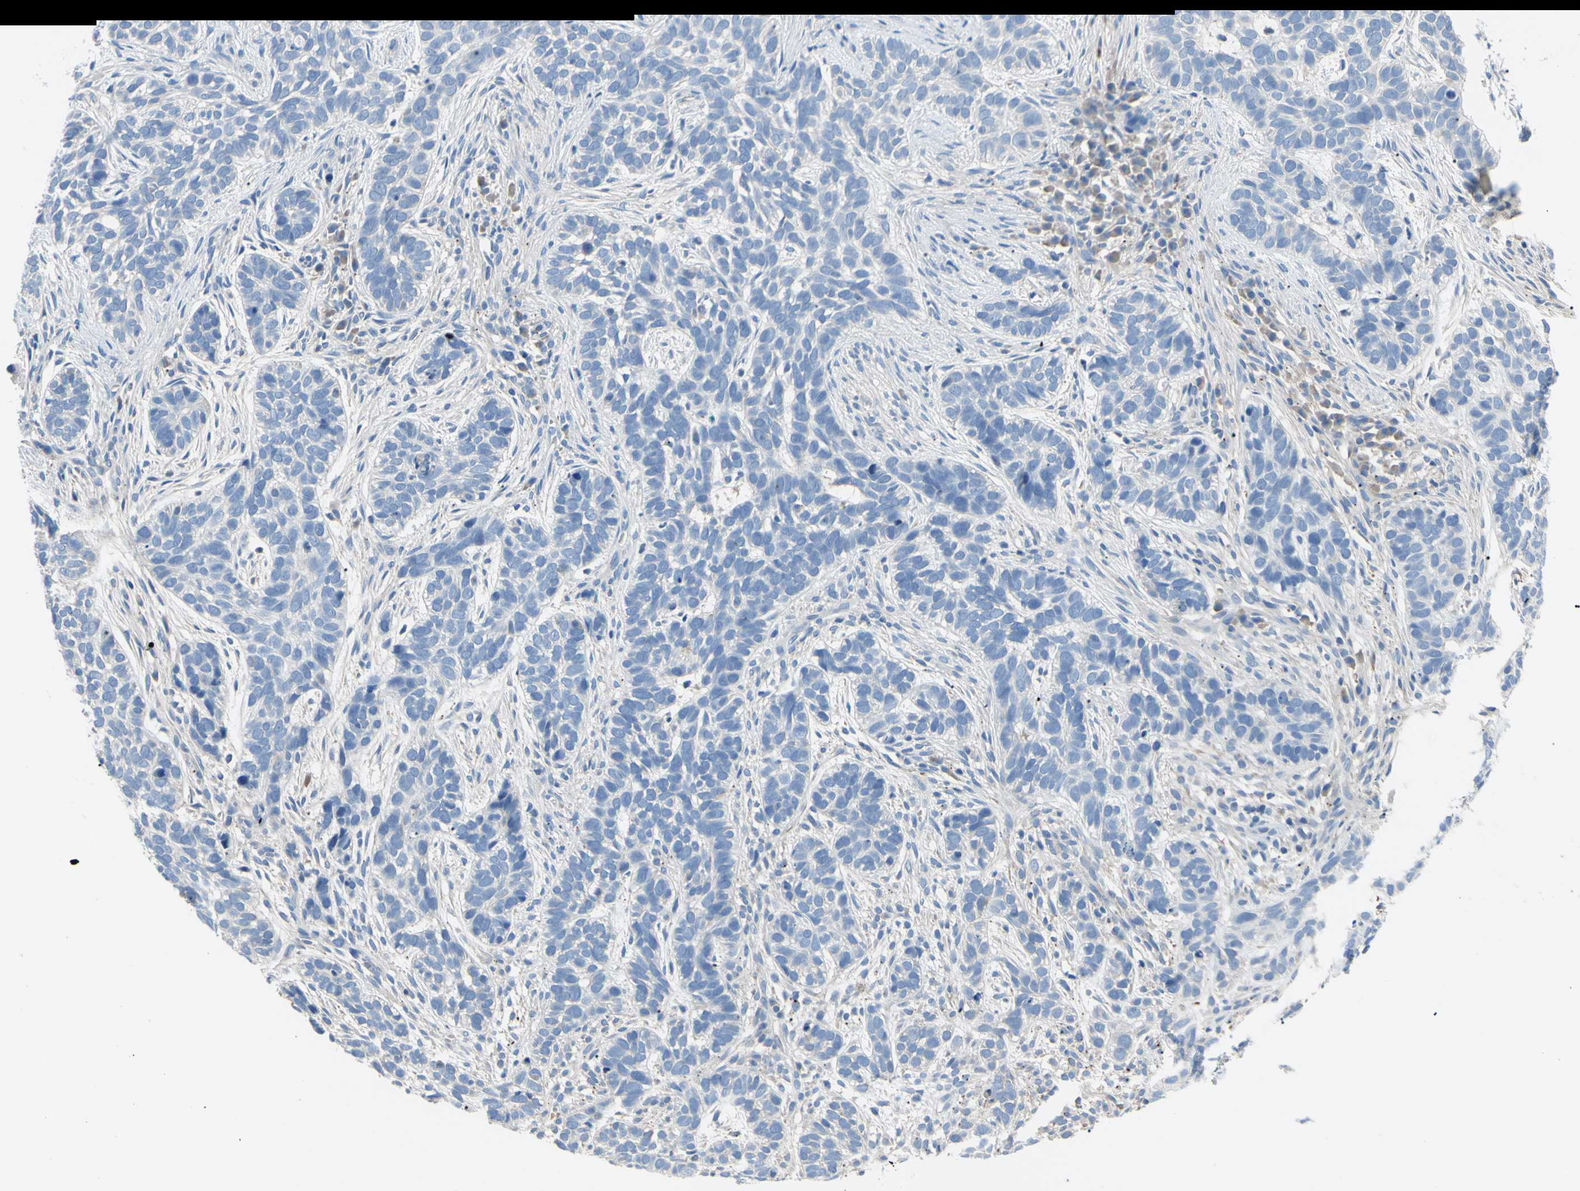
{"staining": {"intensity": "negative", "quantity": "none", "location": "none"}, "tissue": "skin cancer", "cell_type": "Tumor cells", "image_type": "cancer", "snomed": [{"axis": "morphology", "description": "Basal cell carcinoma"}, {"axis": "topography", "description": "Skin"}], "caption": "Tumor cells are negative for brown protein staining in skin cancer (basal cell carcinoma).", "gene": "TMEM59L", "patient": {"sex": "male", "age": 87}}